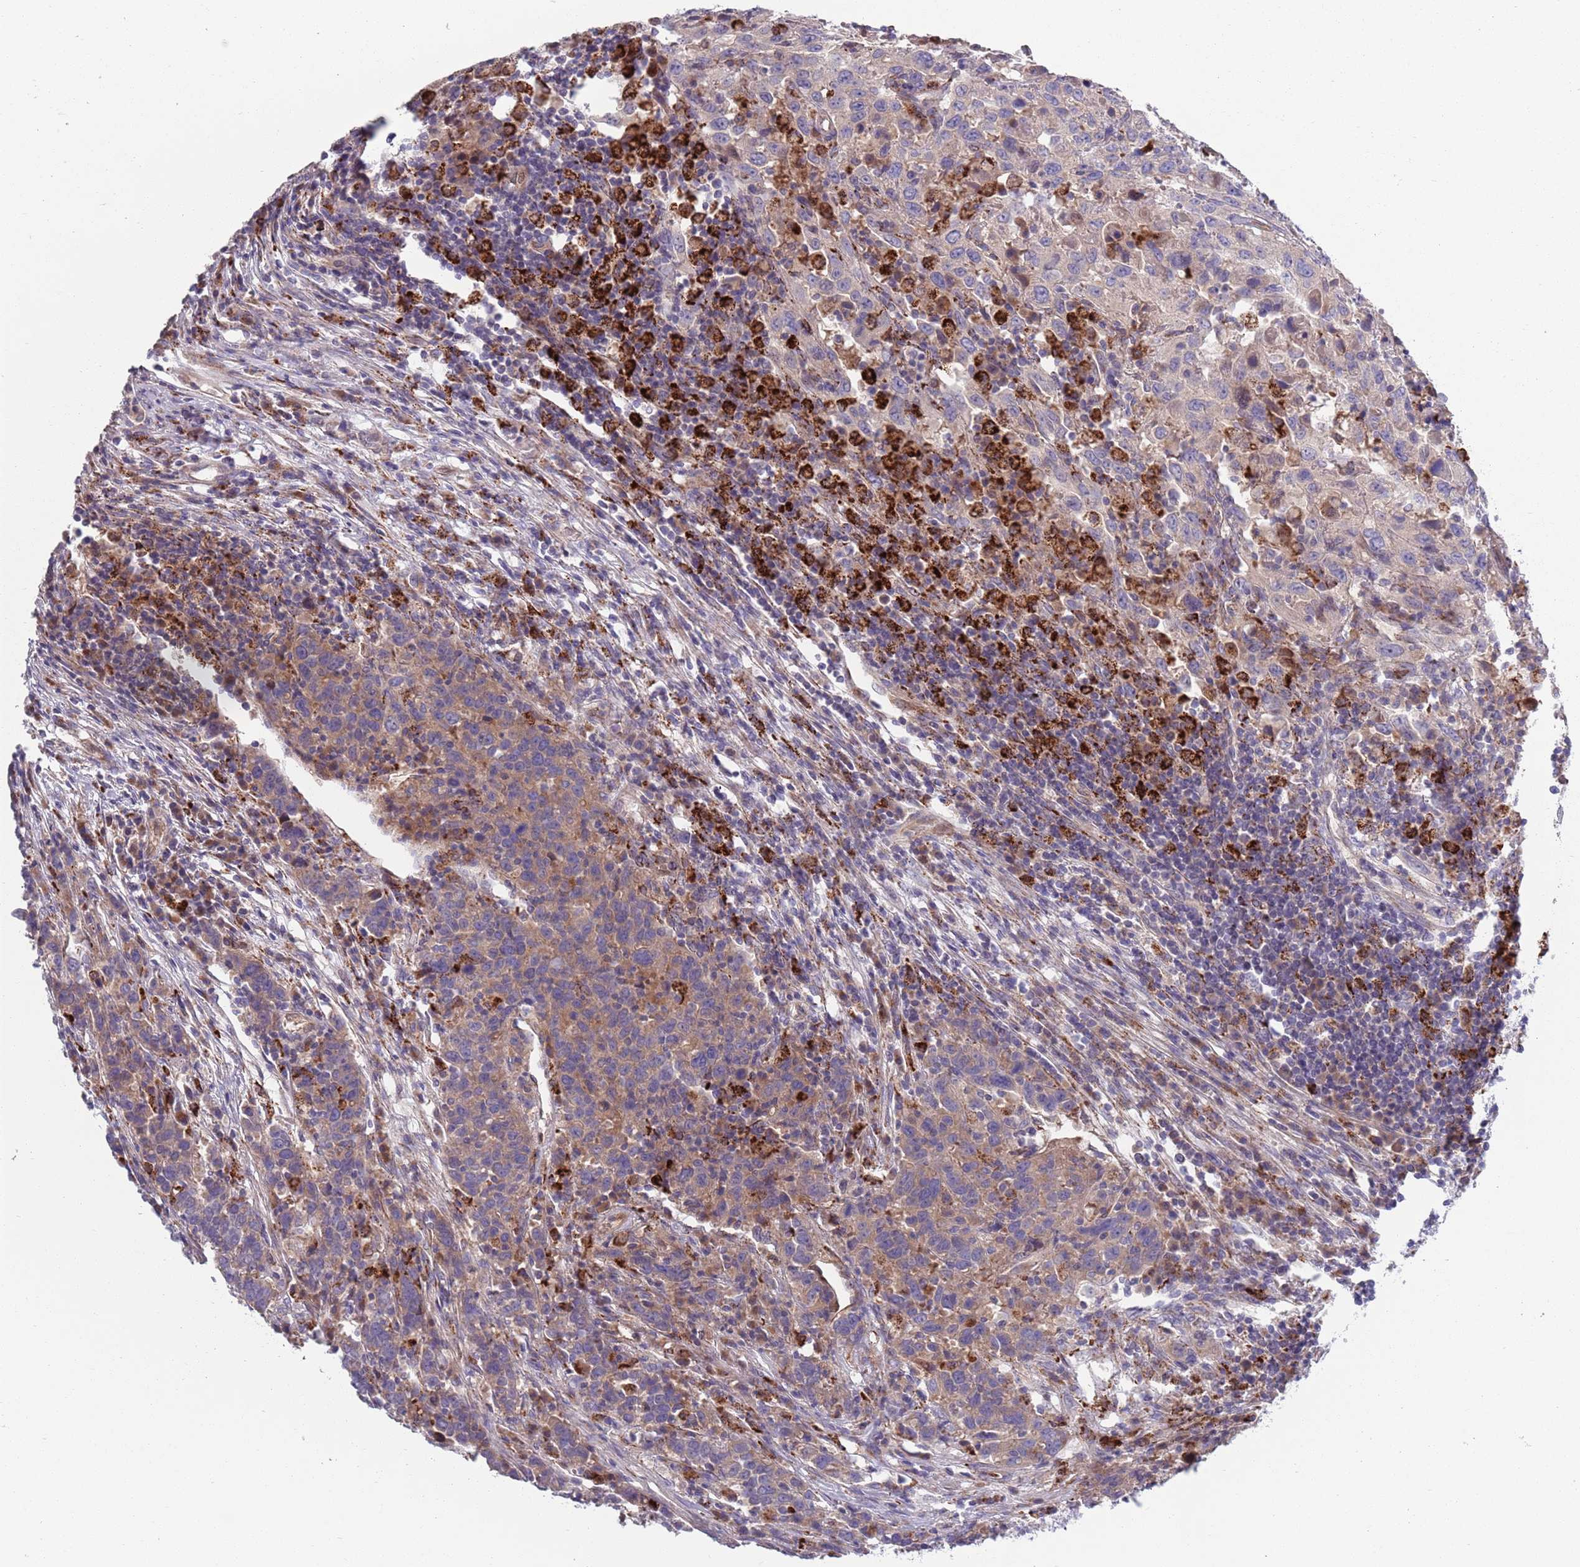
{"staining": {"intensity": "weak", "quantity": ">75%", "location": "cytoplasmic/membranous"}, "tissue": "urothelial cancer", "cell_type": "Tumor cells", "image_type": "cancer", "snomed": [{"axis": "morphology", "description": "Urothelial carcinoma, High grade"}, {"axis": "topography", "description": "Urinary bladder"}], "caption": "Immunohistochemistry (IHC) image of high-grade urothelial carcinoma stained for a protein (brown), which demonstrates low levels of weak cytoplasmic/membranous positivity in about >75% of tumor cells.", "gene": "TYW1", "patient": {"sex": "male", "age": 61}}